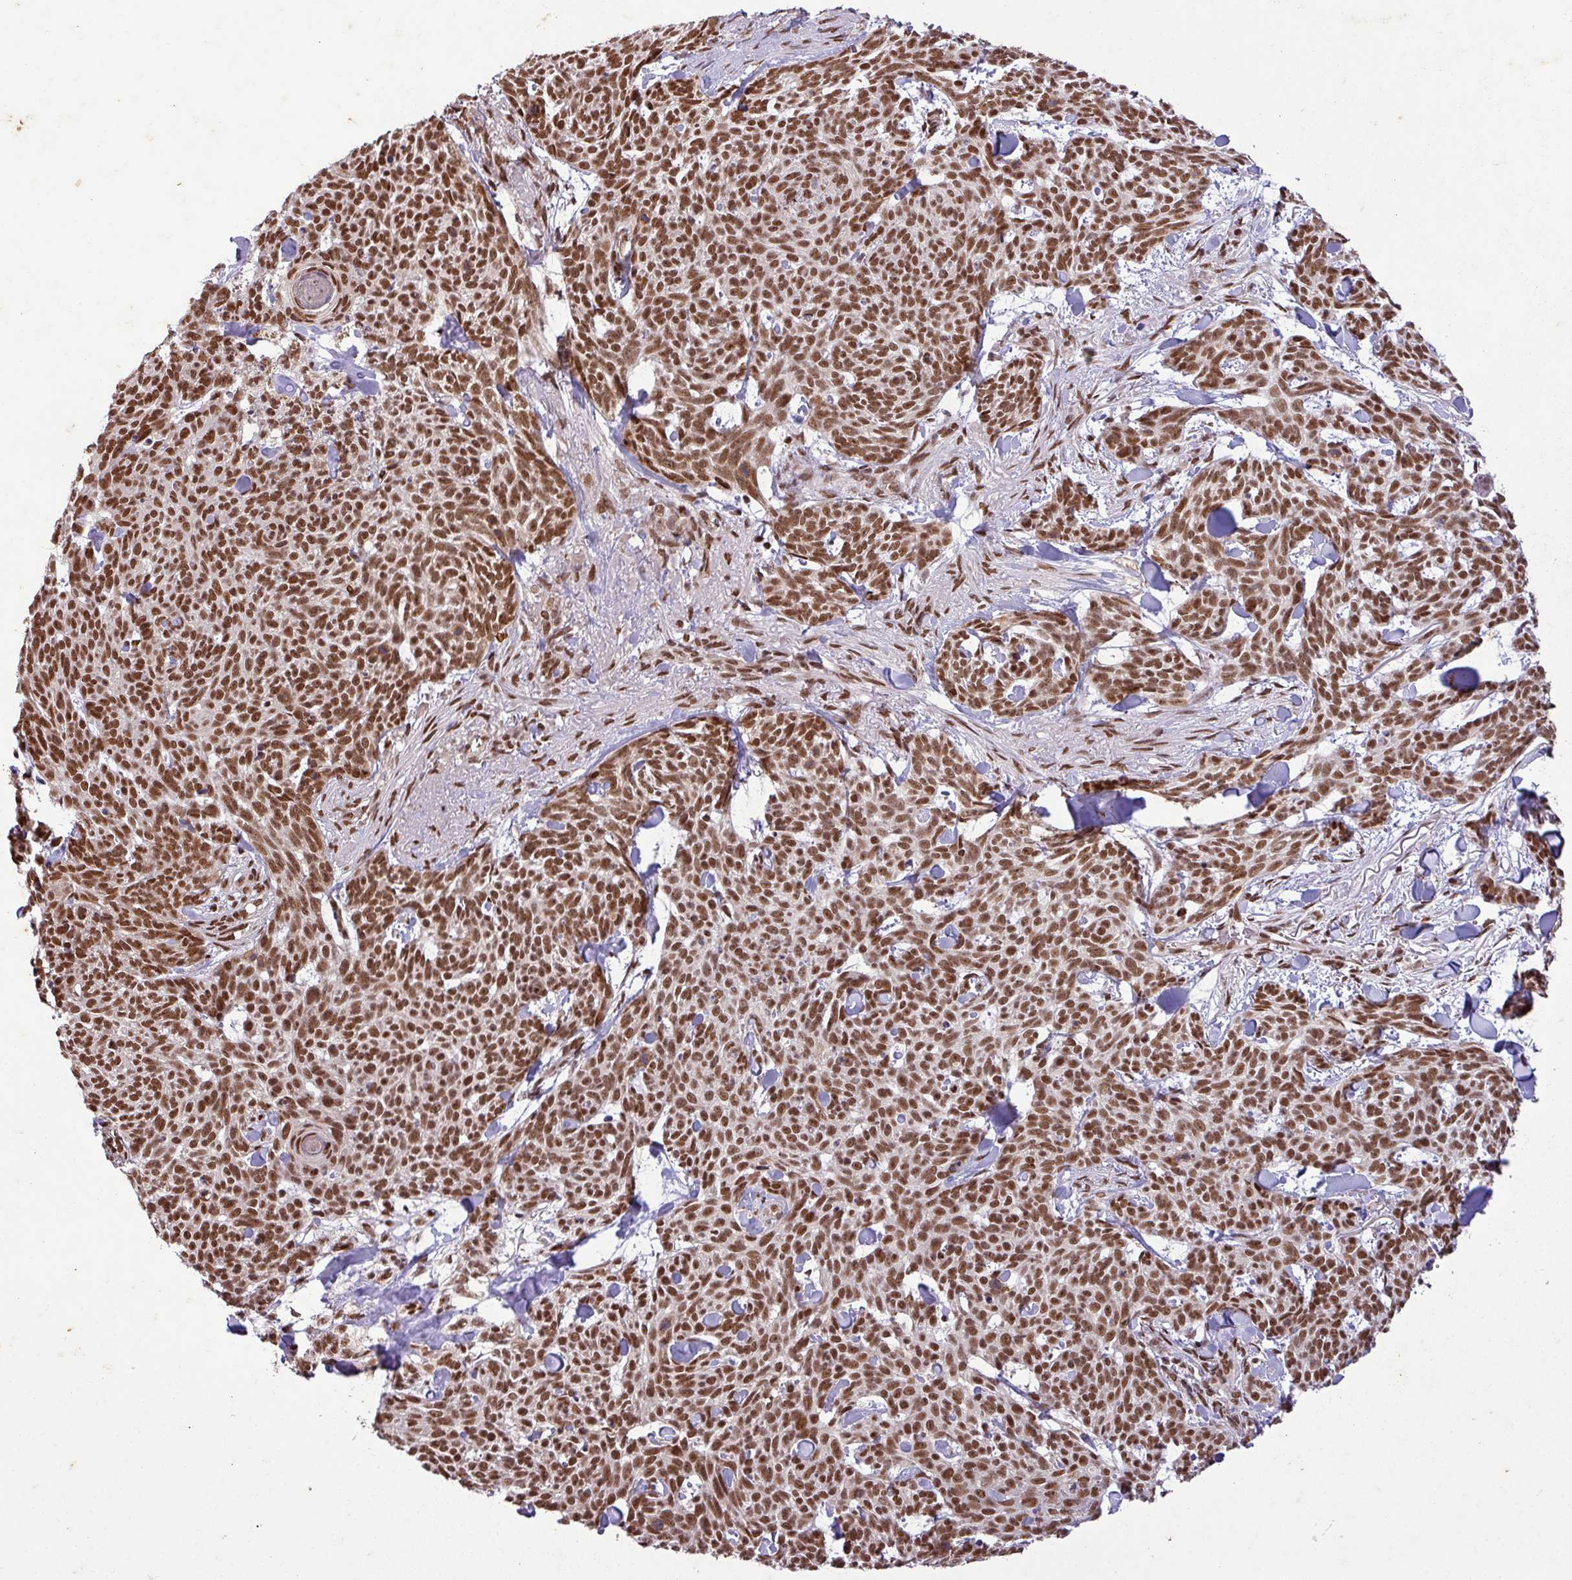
{"staining": {"intensity": "strong", "quantity": ">75%", "location": "nuclear"}, "tissue": "skin cancer", "cell_type": "Tumor cells", "image_type": "cancer", "snomed": [{"axis": "morphology", "description": "Basal cell carcinoma"}, {"axis": "topography", "description": "Skin"}], "caption": "This histopathology image exhibits immunohistochemistry (IHC) staining of skin cancer, with high strong nuclear positivity in approximately >75% of tumor cells.", "gene": "SRSF2", "patient": {"sex": "female", "age": 93}}